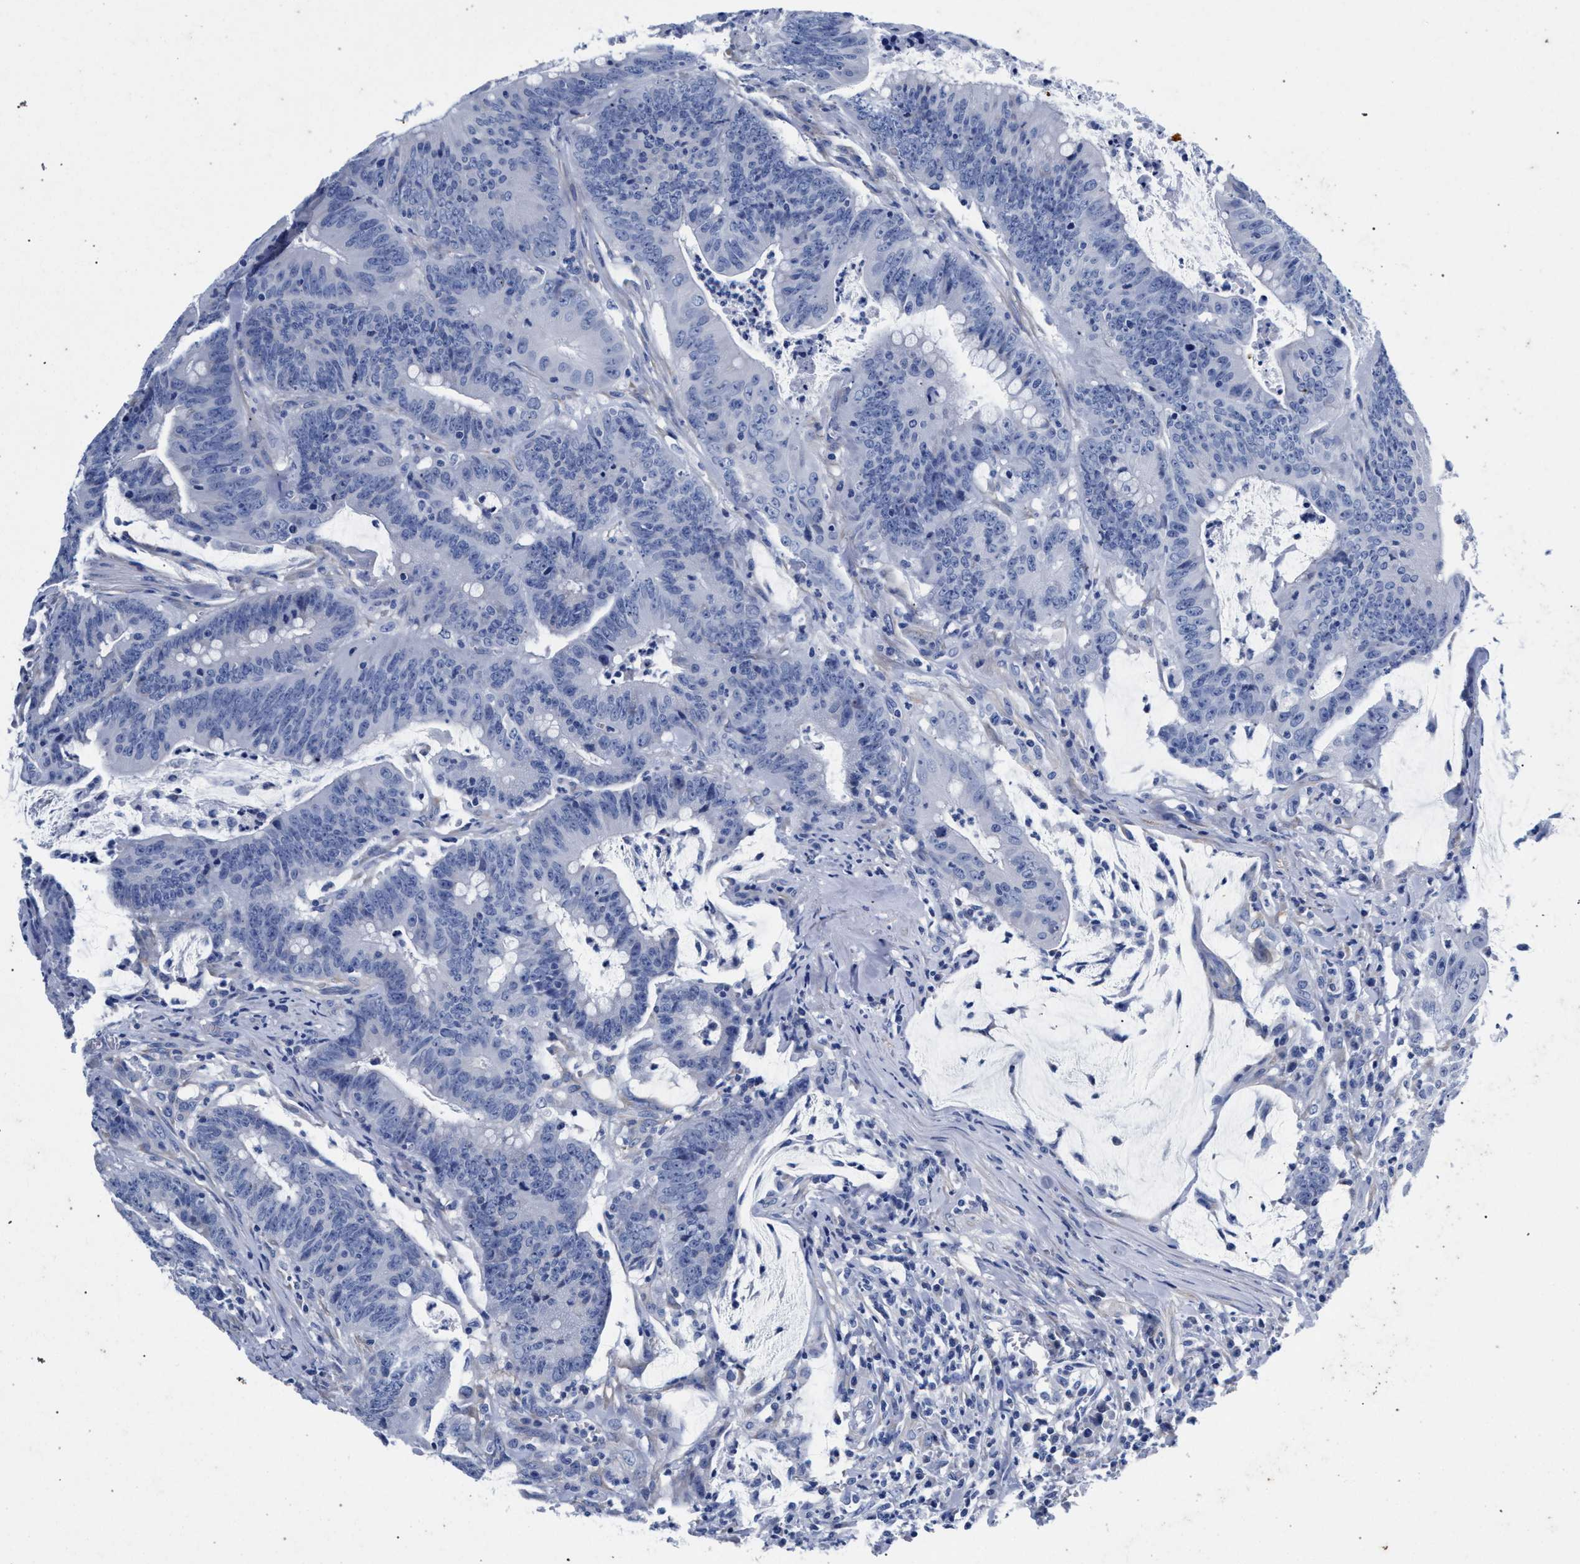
{"staining": {"intensity": "negative", "quantity": "none", "location": "none"}, "tissue": "colorectal cancer", "cell_type": "Tumor cells", "image_type": "cancer", "snomed": [{"axis": "morphology", "description": "Adenocarcinoma, NOS"}, {"axis": "topography", "description": "Colon"}], "caption": "Tumor cells are negative for protein expression in human colorectal adenocarcinoma. (DAB (3,3'-diaminobenzidine) IHC, high magnification).", "gene": "AKAP4", "patient": {"sex": "male", "age": 45}}